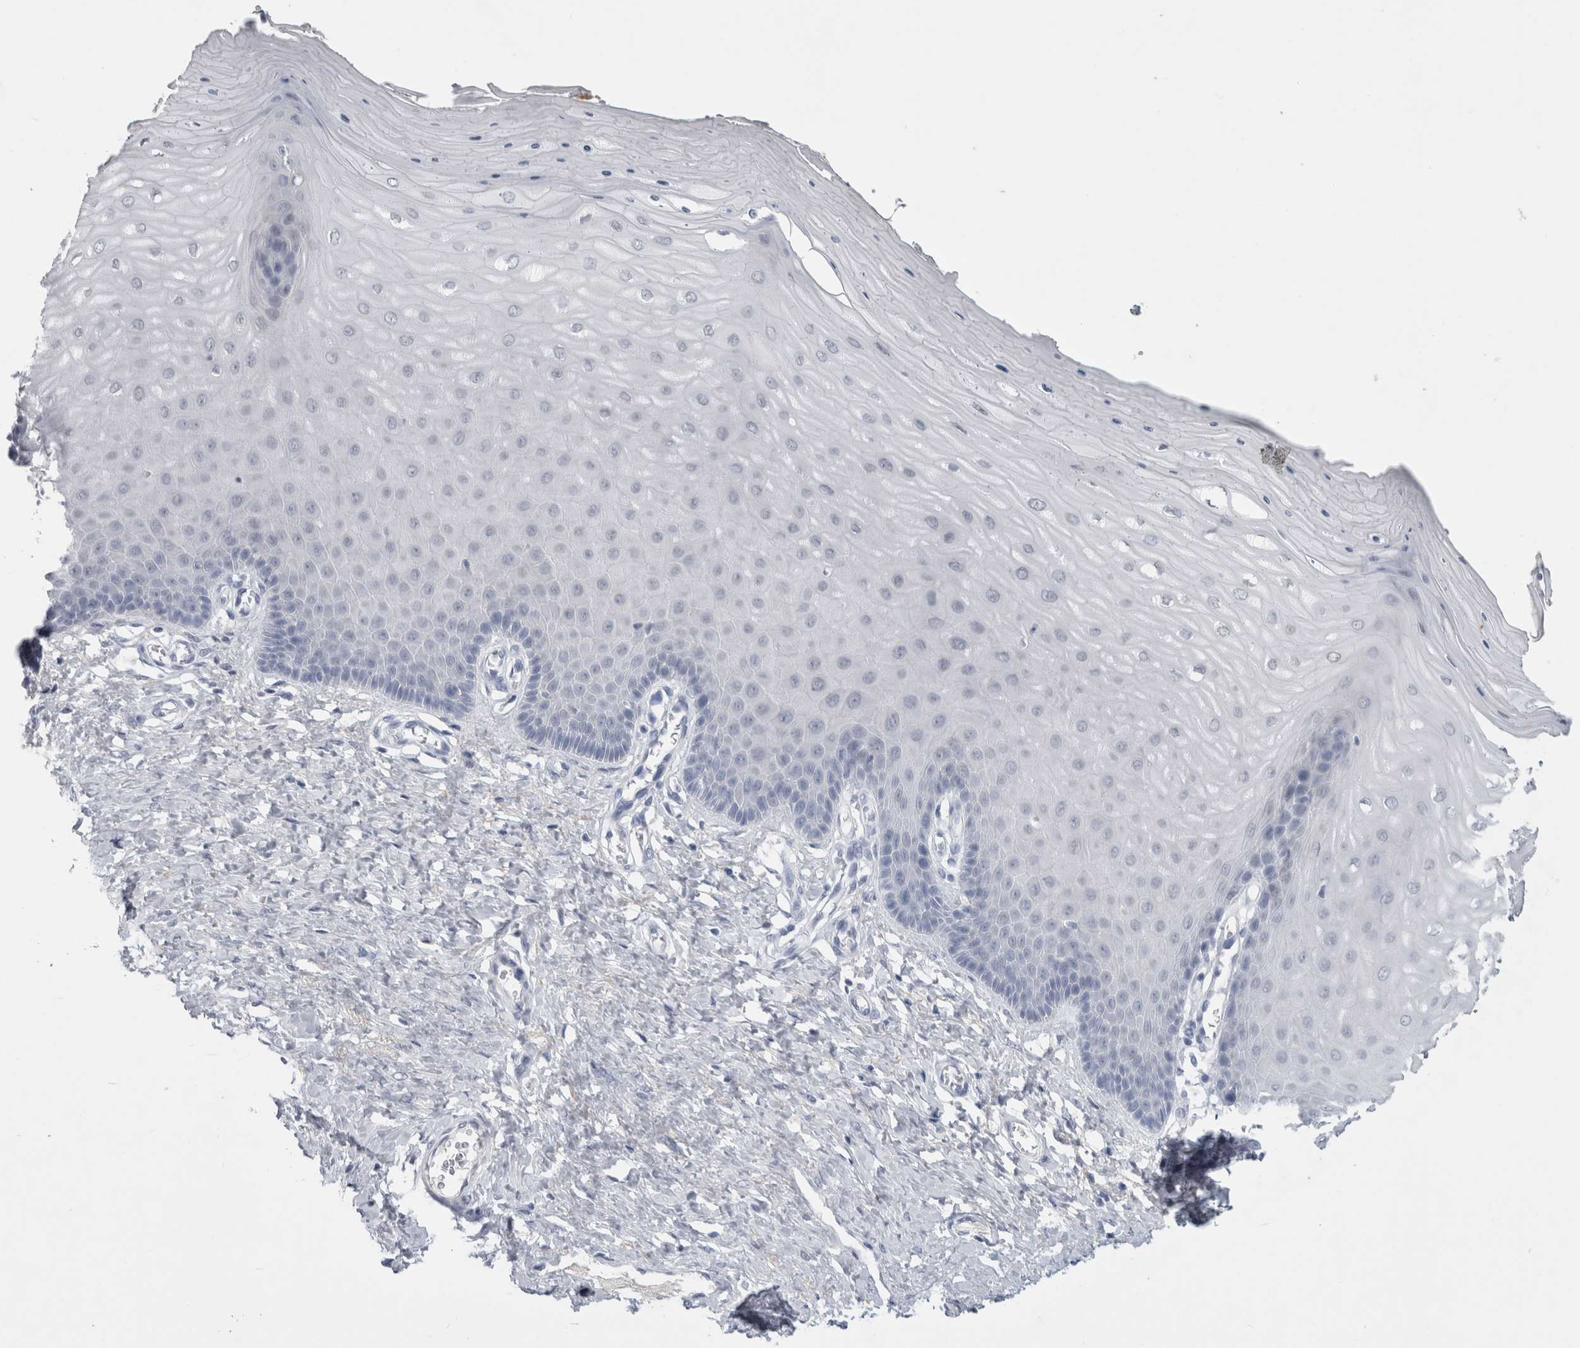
{"staining": {"intensity": "negative", "quantity": "none", "location": "none"}, "tissue": "cervix", "cell_type": "Glandular cells", "image_type": "normal", "snomed": [{"axis": "morphology", "description": "Normal tissue, NOS"}, {"axis": "topography", "description": "Cervix"}], "caption": "Glandular cells are negative for brown protein staining in normal cervix. (DAB IHC, high magnification).", "gene": "ADAM2", "patient": {"sex": "female", "age": 55}}